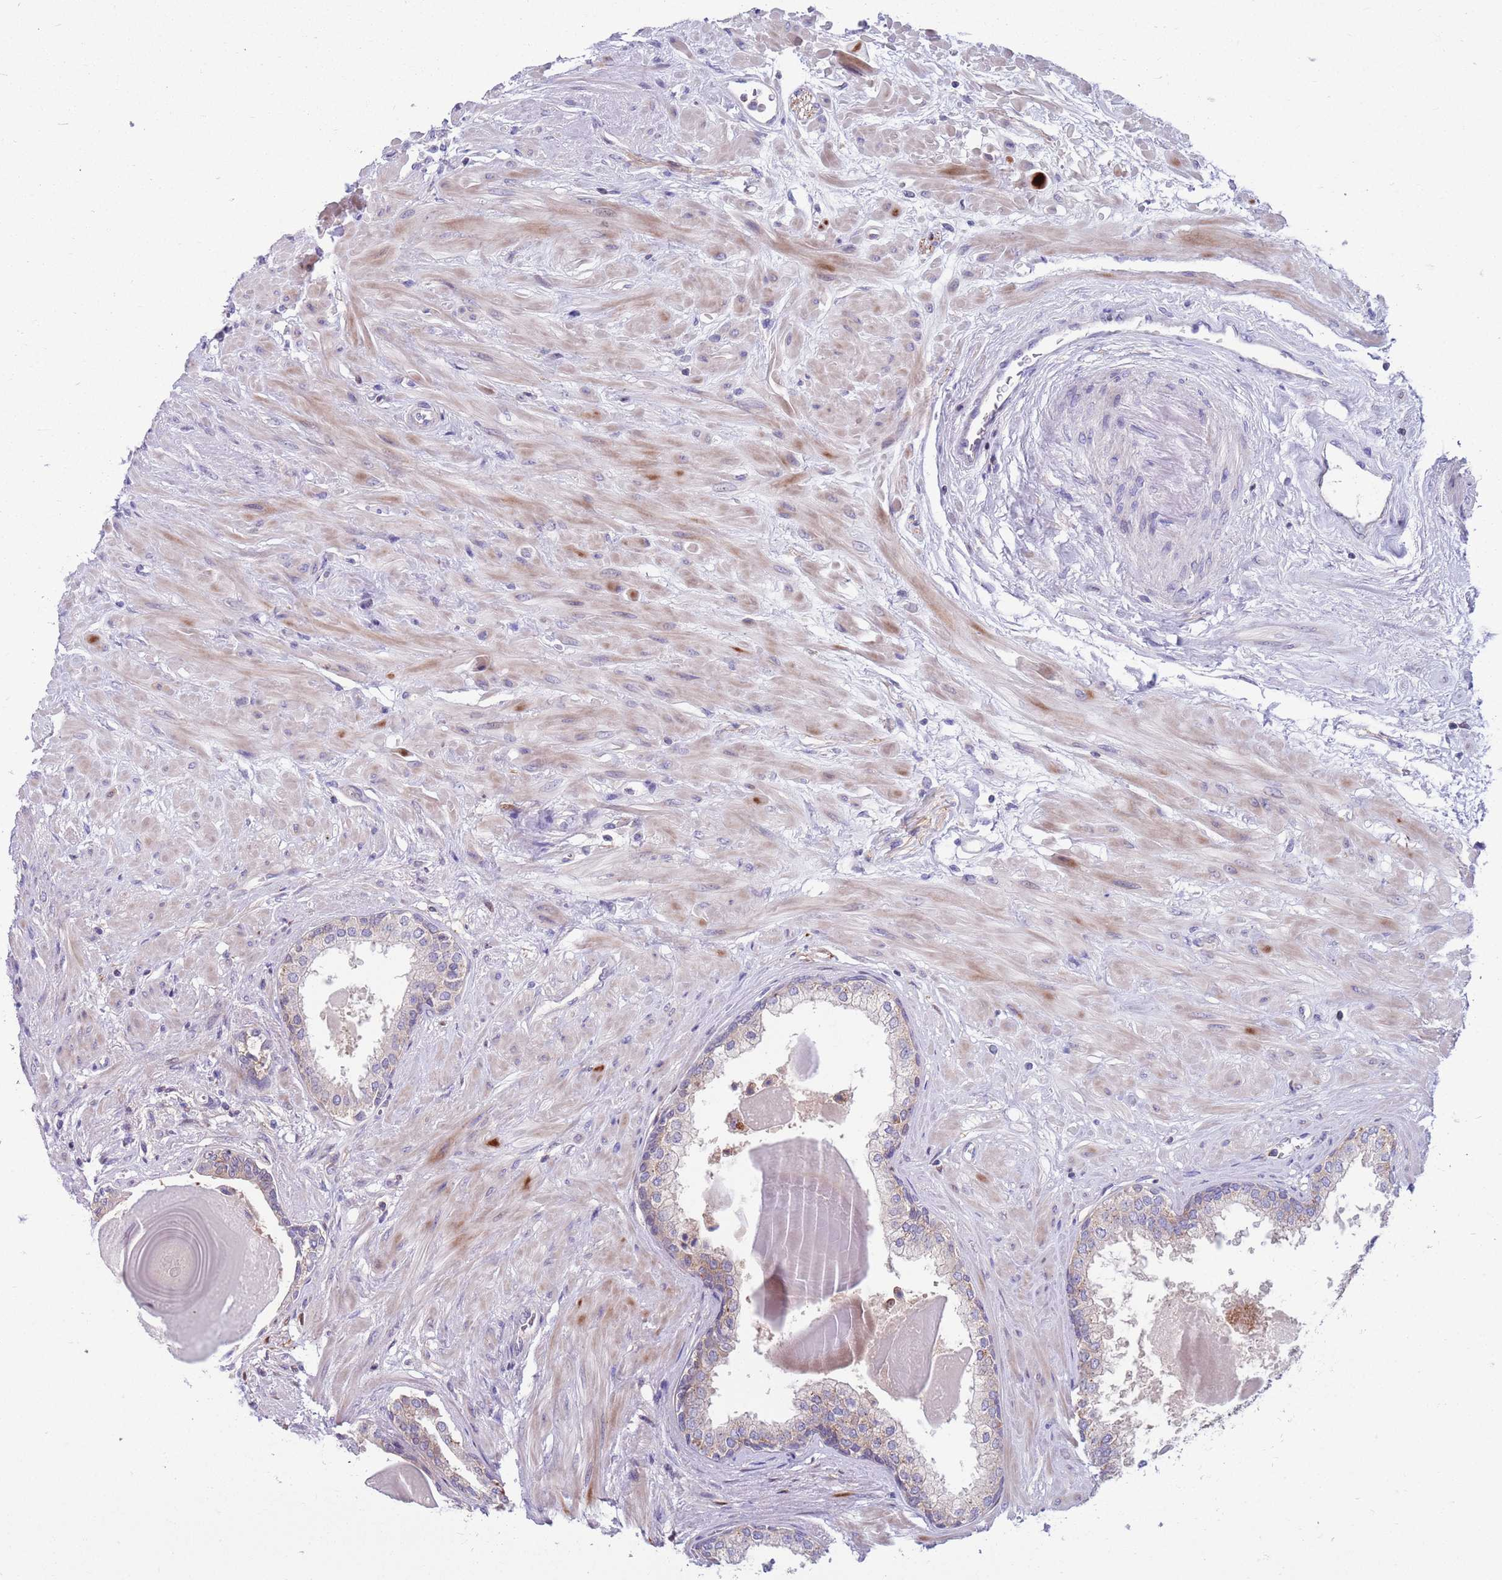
{"staining": {"intensity": "moderate", "quantity": "<25%", "location": "cytoplasmic/membranous"}, "tissue": "prostate", "cell_type": "Glandular cells", "image_type": "normal", "snomed": [{"axis": "morphology", "description": "Normal tissue, NOS"}, {"axis": "topography", "description": "Prostate"}], "caption": "Immunohistochemical staining of unremarkable human prostate shows moderate cytoplasmic/membranous protein positivity in approximately <25% of glandular cells. (brown staining indicates protein expression, while blue staining denotes nuclei).", "gene": "KLHL29", "patient": {"sex": "male", "age": 57}}